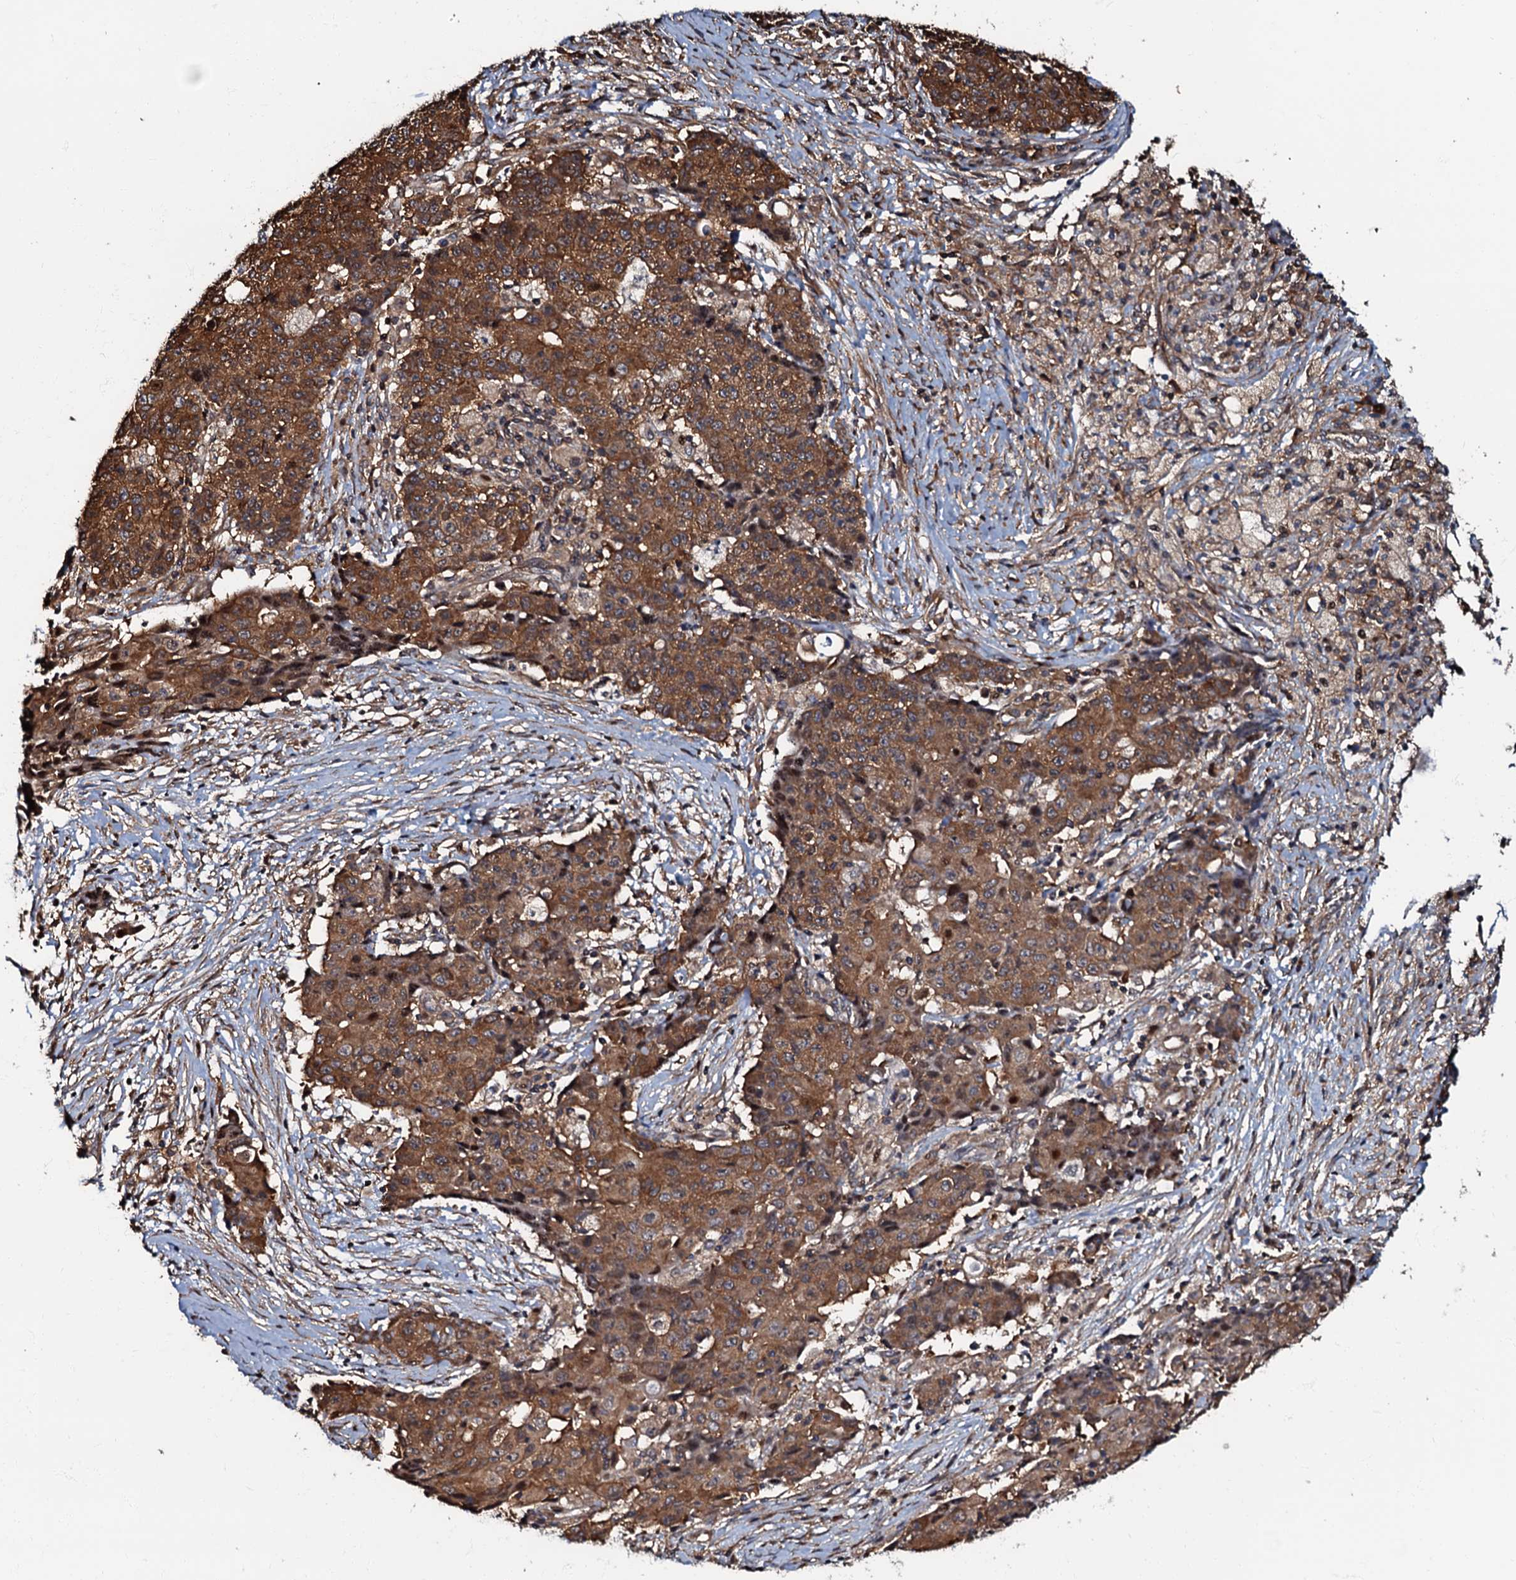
{"staining": {"intensity": "strong", "quantity": ">75%", "location": "cytoplasmic/membranous"}, "tissue": "ovarian cancer", "cell_type": "Tumor cells", "image_type": "cancer", "snomed": [{"axis": "morphology", "description": "Carcinoma, endometroid"}, {"axis": "topography", "description": "Ovary"}], "caption": "Human endometroid carcinoma (ovarian) stained with a brown dye demonstrates strong cytoplasmic/membranous positive staining in approximately >75% of tumor cells.", "gene": "OSBP", "patient": {"sex": "female", "age": 42}}